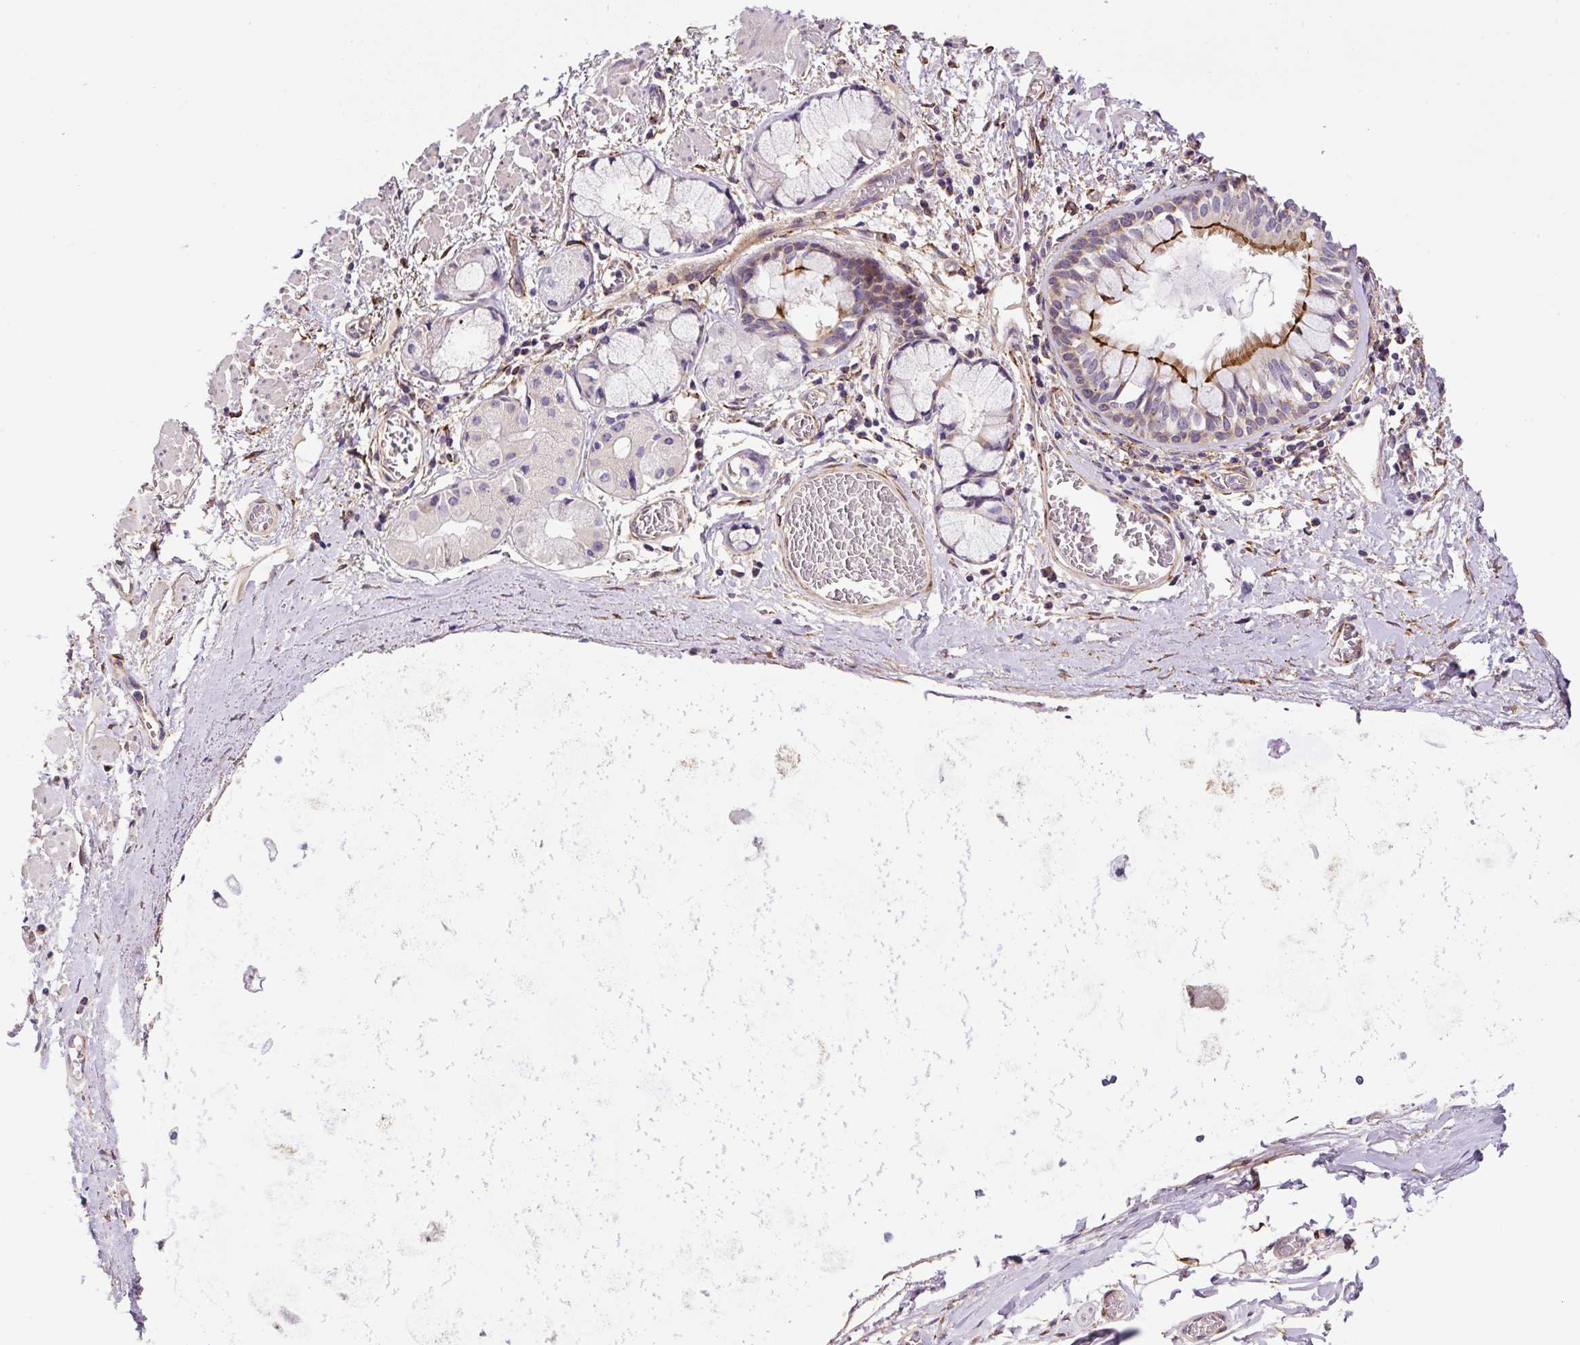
{"staining": {"intensity": "weak", "quantity": ">75%", "location": "cytoplasmic/membranous"}, "tissue": "soft tissue", "cell_type": "Fibroblasts", "image_type": "normal", "snomed": [{"axis": "morphology", "description": "Normal tissue, NOS"}, {"axis": "morphology", "description": "Degeneration, NOS"}, {"axis": "topography", "description": "Cartilage tissue"}, {"axis": "topography", "description": "Lung"}], "caption": "IHC photomicrograph of unremarkable soft tissue stained for a protein (brown), which demonstrates low levels of weak cytoplasmic/membranous positivity in approximately >75% of fibroblasts.", "gene": "RNF170", "patient": {"sex": "female", "age": 61}}